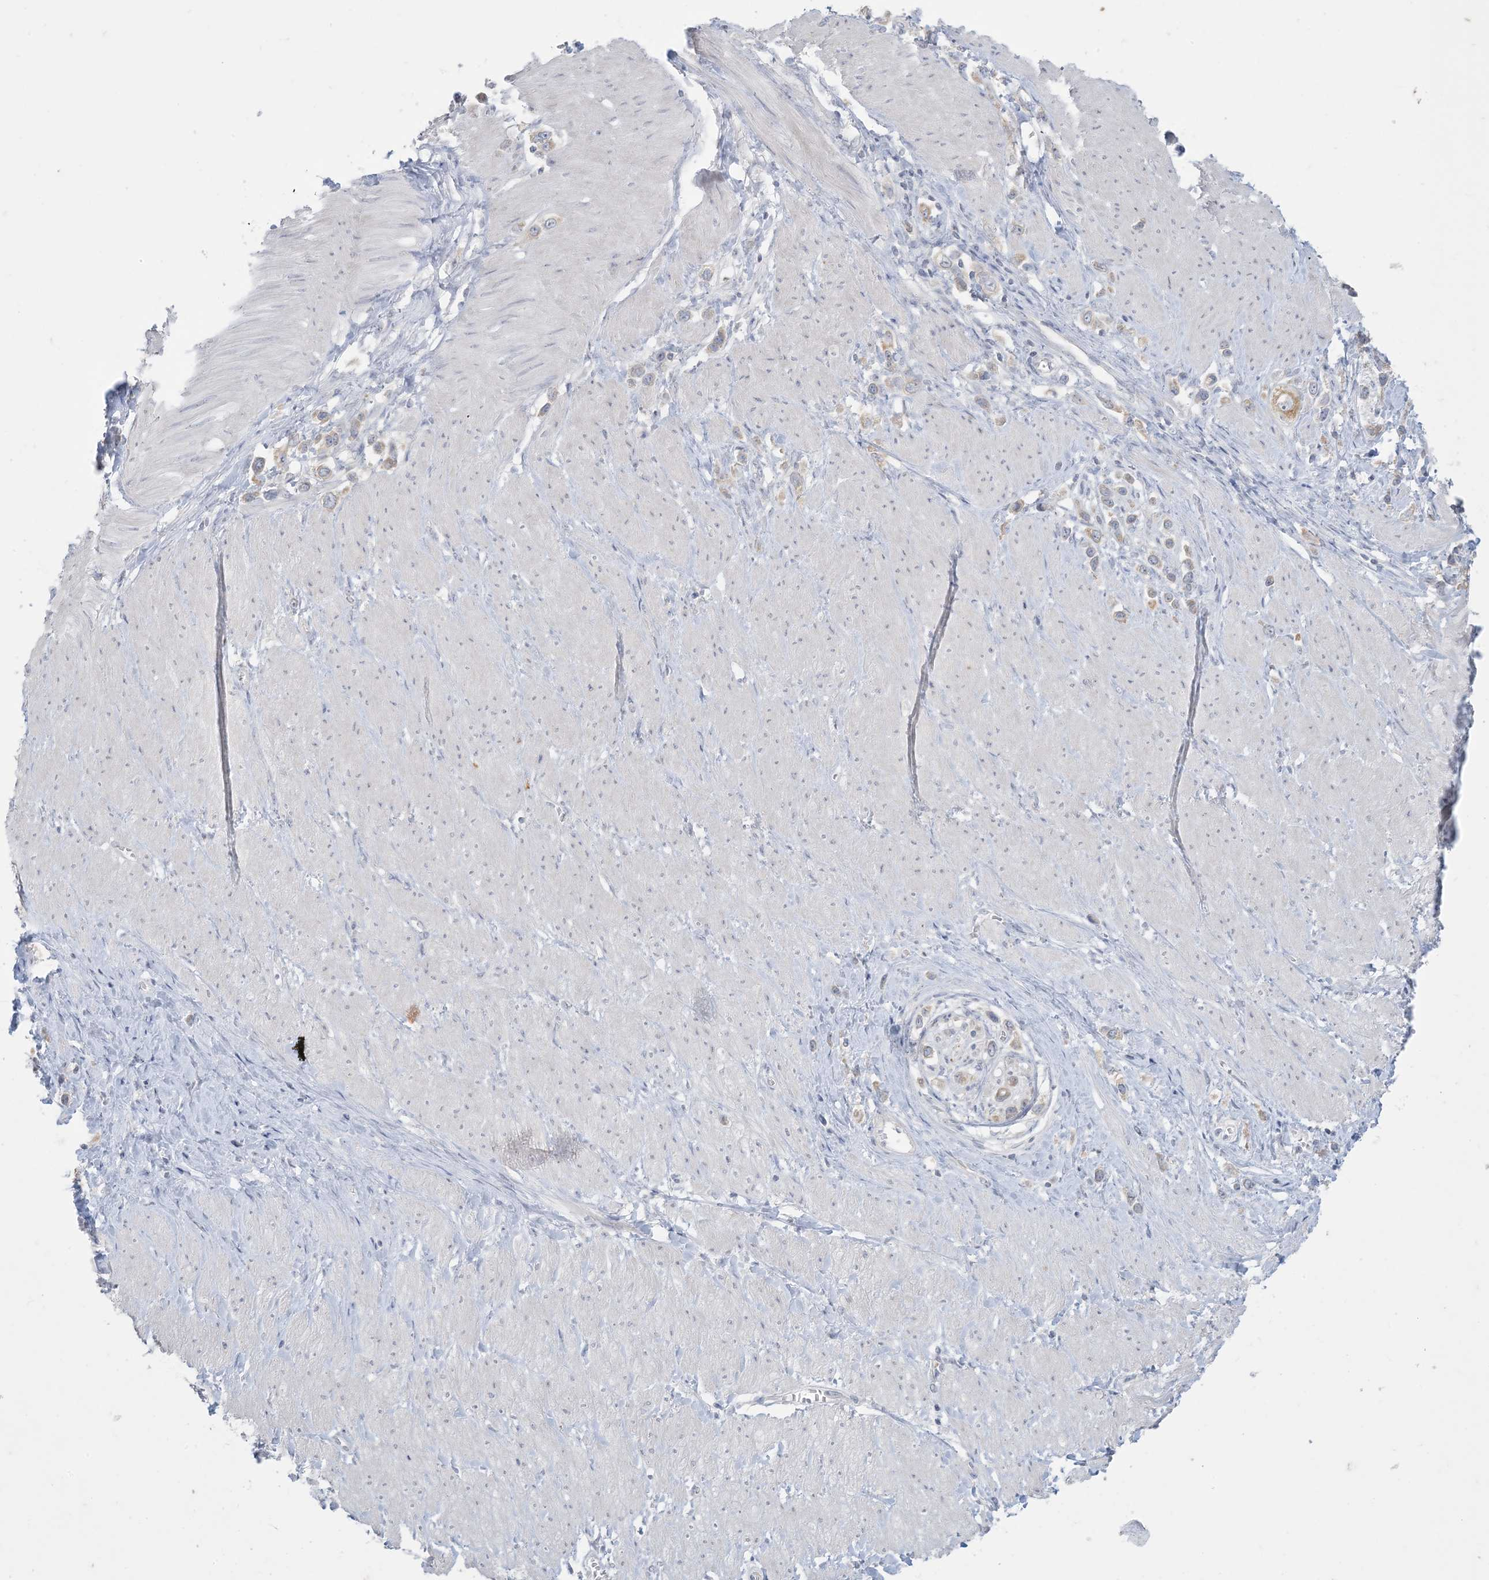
{"staining": {"intensity": "weak", "quantity": "<25%", "location": "cytoplasmic/membranous"}, "tissue": "stomach cancer", "cell_type": "Tumor cells", "image_type": "cancer", "snomed": [{"axis": "morphology", "description": "Normal tissue, NOS"}, {"axis": "morphology", "description": "Adenocarcinoma, NOS"}, {"axis": "topography", "description": "Stomach, upper"}, {"axis": "topography", "description": "Stomach"}], "caption": "The photomicrograph shows no significant positivity in tumor cells of stomach adenocarcinoma. (Stains: DAB immunohistochemistry with hematoxylin counter stain, Microscopy: brightfield microscopy at high magnification).", "gene": "KIF3A", "patient": {"sex": "female", "age": 65}}